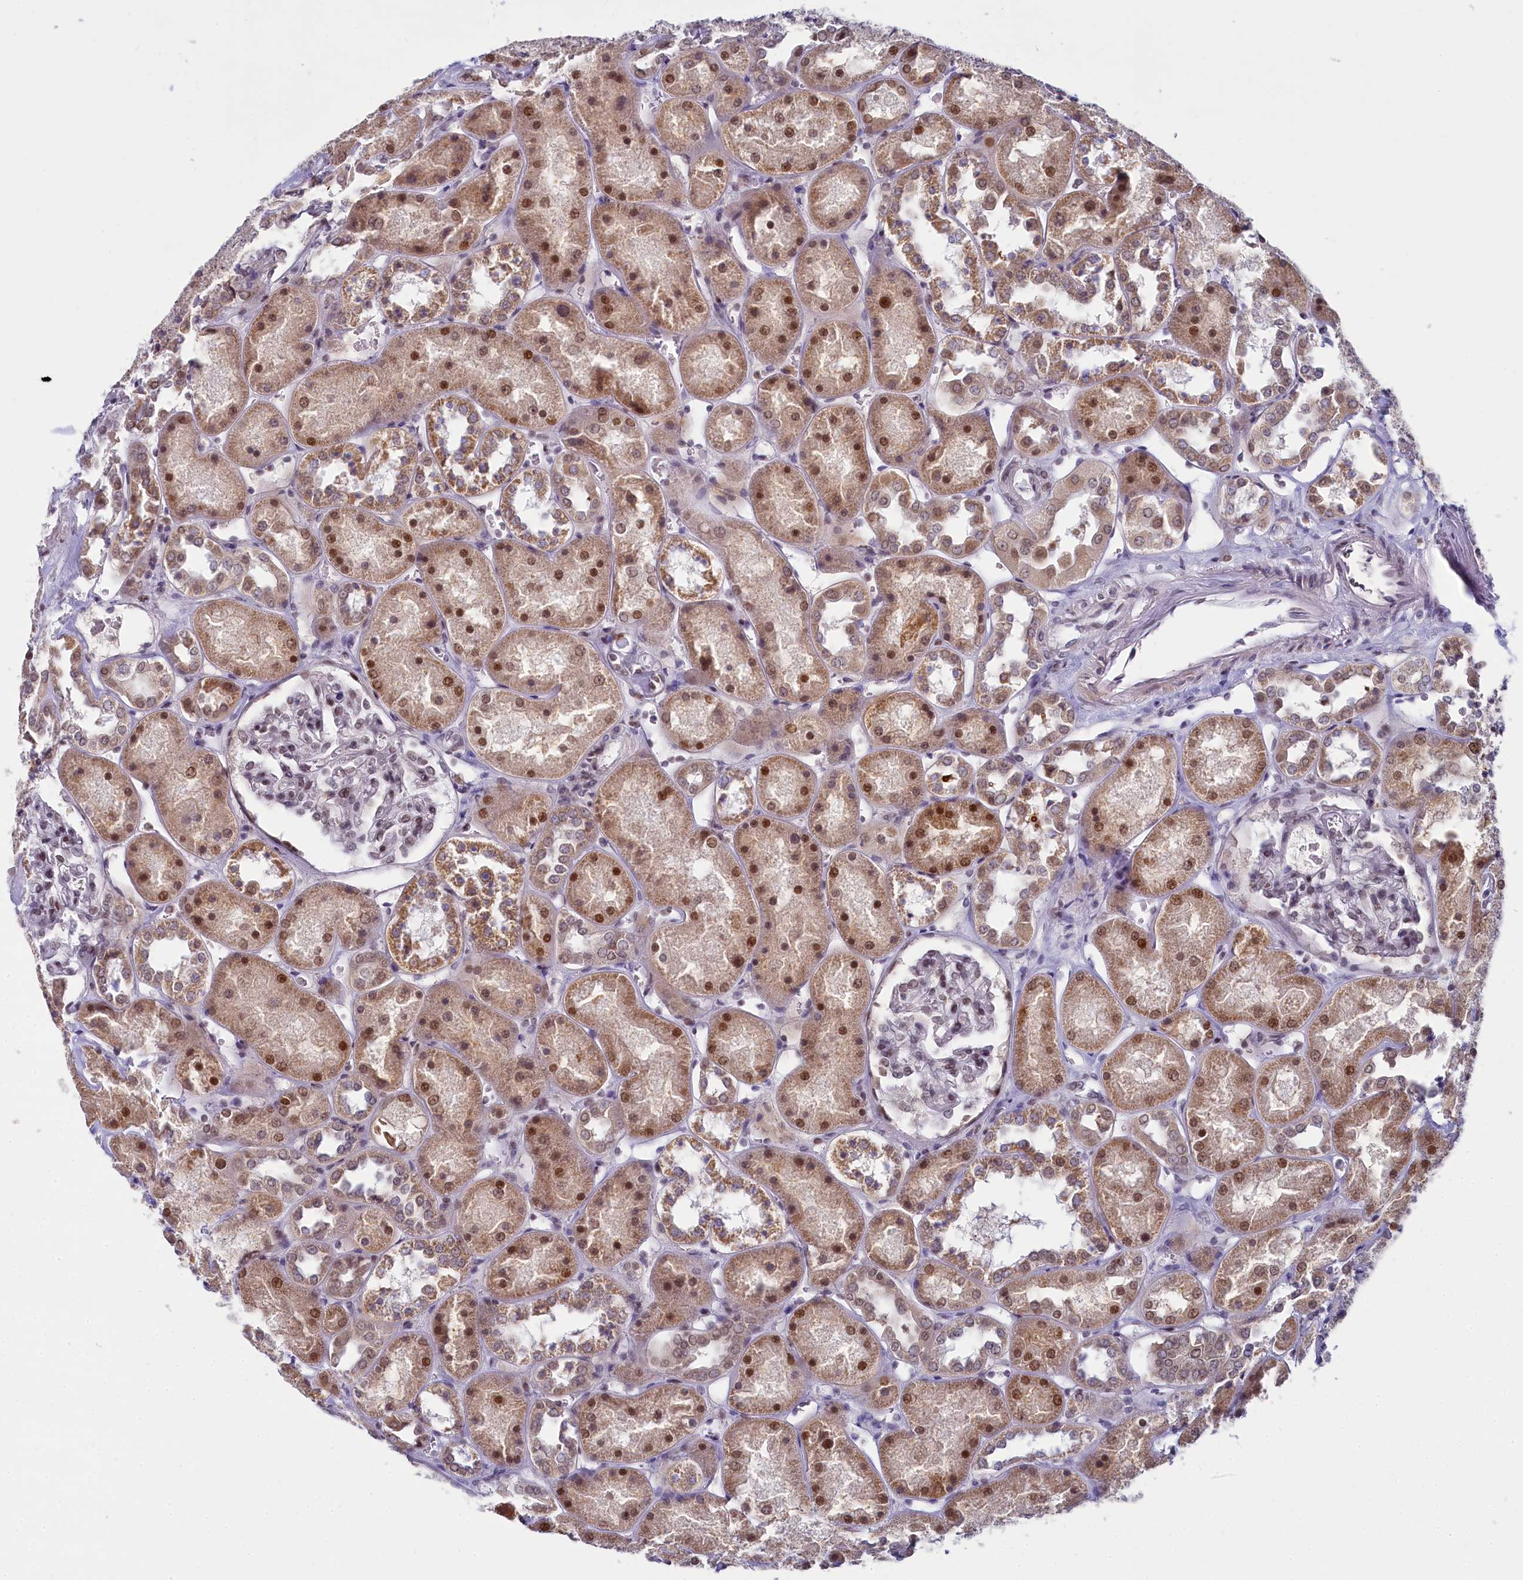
{"staining": {"intensity": "weak", "quantity": "25%-75%", "location": "nuclear"}, "tissue": "kidney", "cell_type": "Cells in glomeruli", "image_type": "normal", "snomed": [{"axis": "morphology", "description": "Normal tissue, NOS"}, {"axis": "topography", "description": "Kidney"}], "caption": "Cells in glomeruli demonstrate low levels of weak nuclear staining in approximately 25%-75% of cells in unremarkable kidney.", "gene": "PPHLN1", "patient": {"sex": "male", "age": 70}}